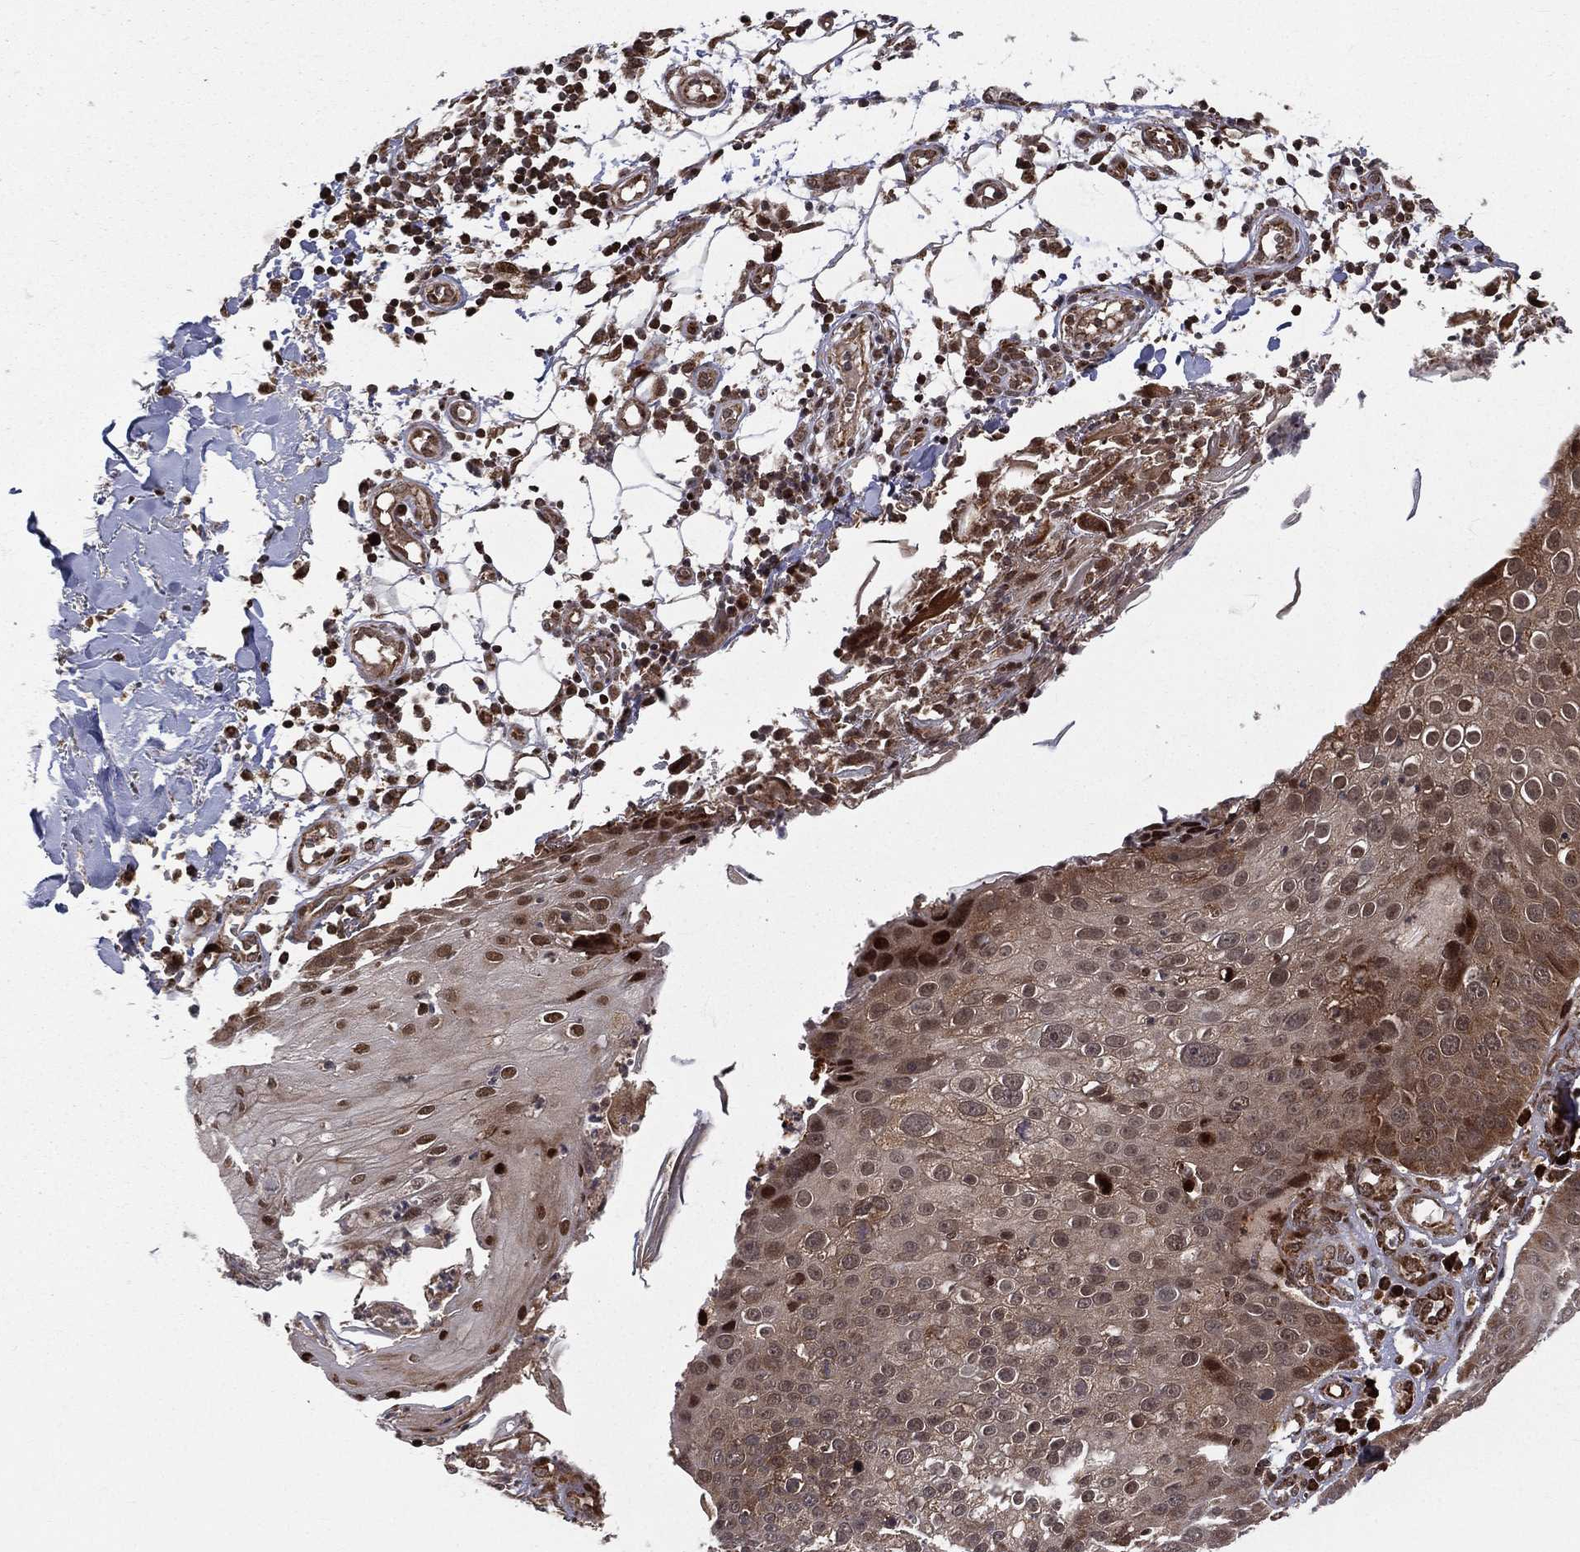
{"staining": {"intensity": "strong", "quantity": "<25%", "location": "cytoplasmic/membranous,nuclear"}, "tissue": "skin cancer", "cell_type": "Tumor cells", "image_type": "cancer", "snomed": [{"axis": "morphology", "description": "Squamous cell carcinoma, NOS"}, {"axis": "topography", "description": "Skin"}], "caption": "Skin squamous cell carcinoma stained with a protein marker reveals strong staining in tumor cells.", "gene": "MDM2", "patient": {"sex": "male", "age": 71}}